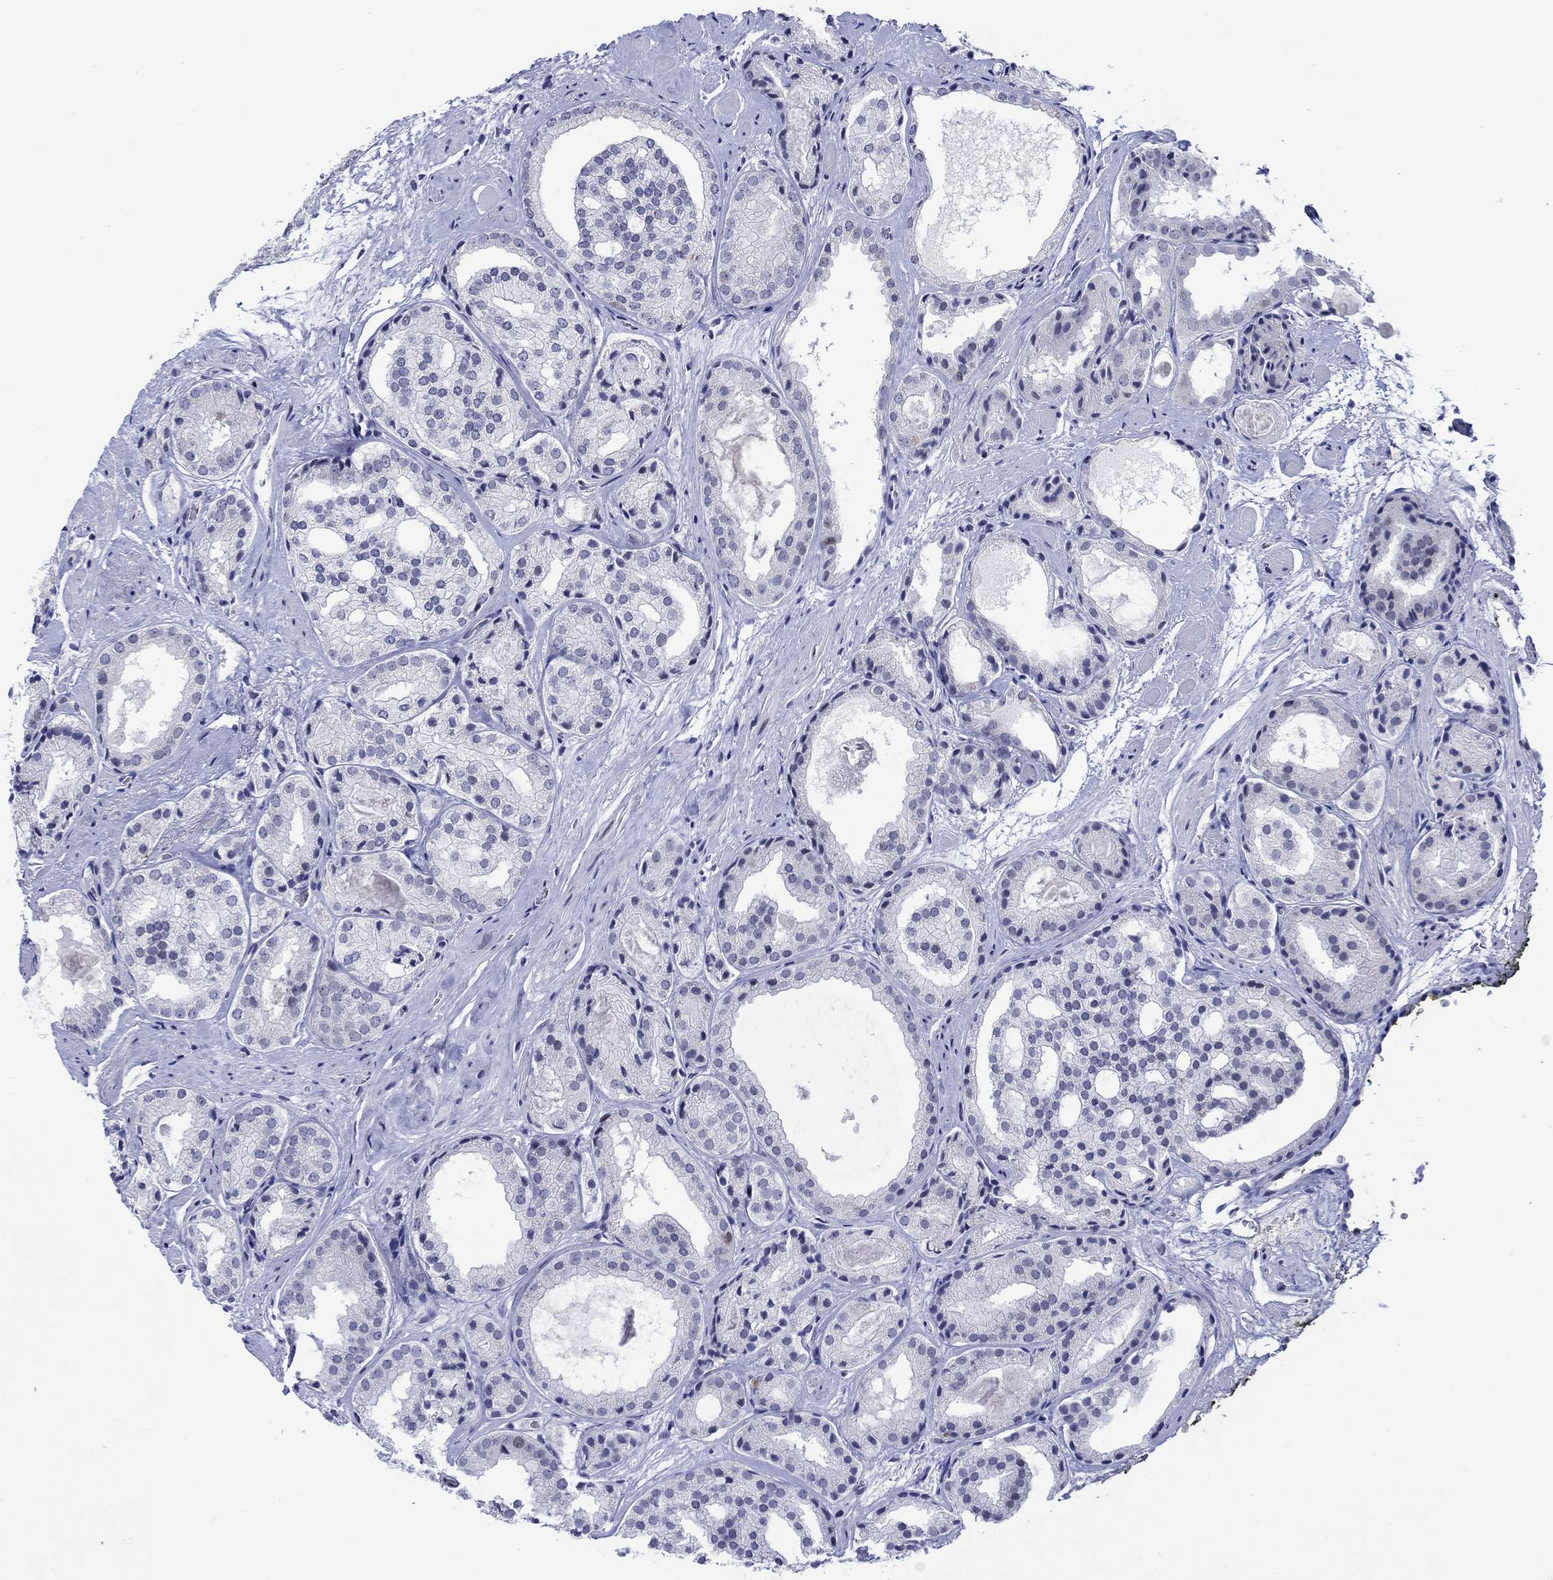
{"staining": {"intensity": "negative", "quantity": "none", "location": "none"}, "tissue": "prostate cancer", "cell_type": "Tumor cells", "image_type": "cancer", "snomed": [{"axis": "morphology", "description": "Adenocarcinoma, Low grade"}, {"axis": "topography", "description": "Prostate"}], "caption": "Immunohistochemistry image of human low-grade adenocarcinoma (prostate) stained for a protein (brown), which displays no positivity in tumor cells.", "gene": "CDCA2", "patient": {"sex": "male", "age": 69}}